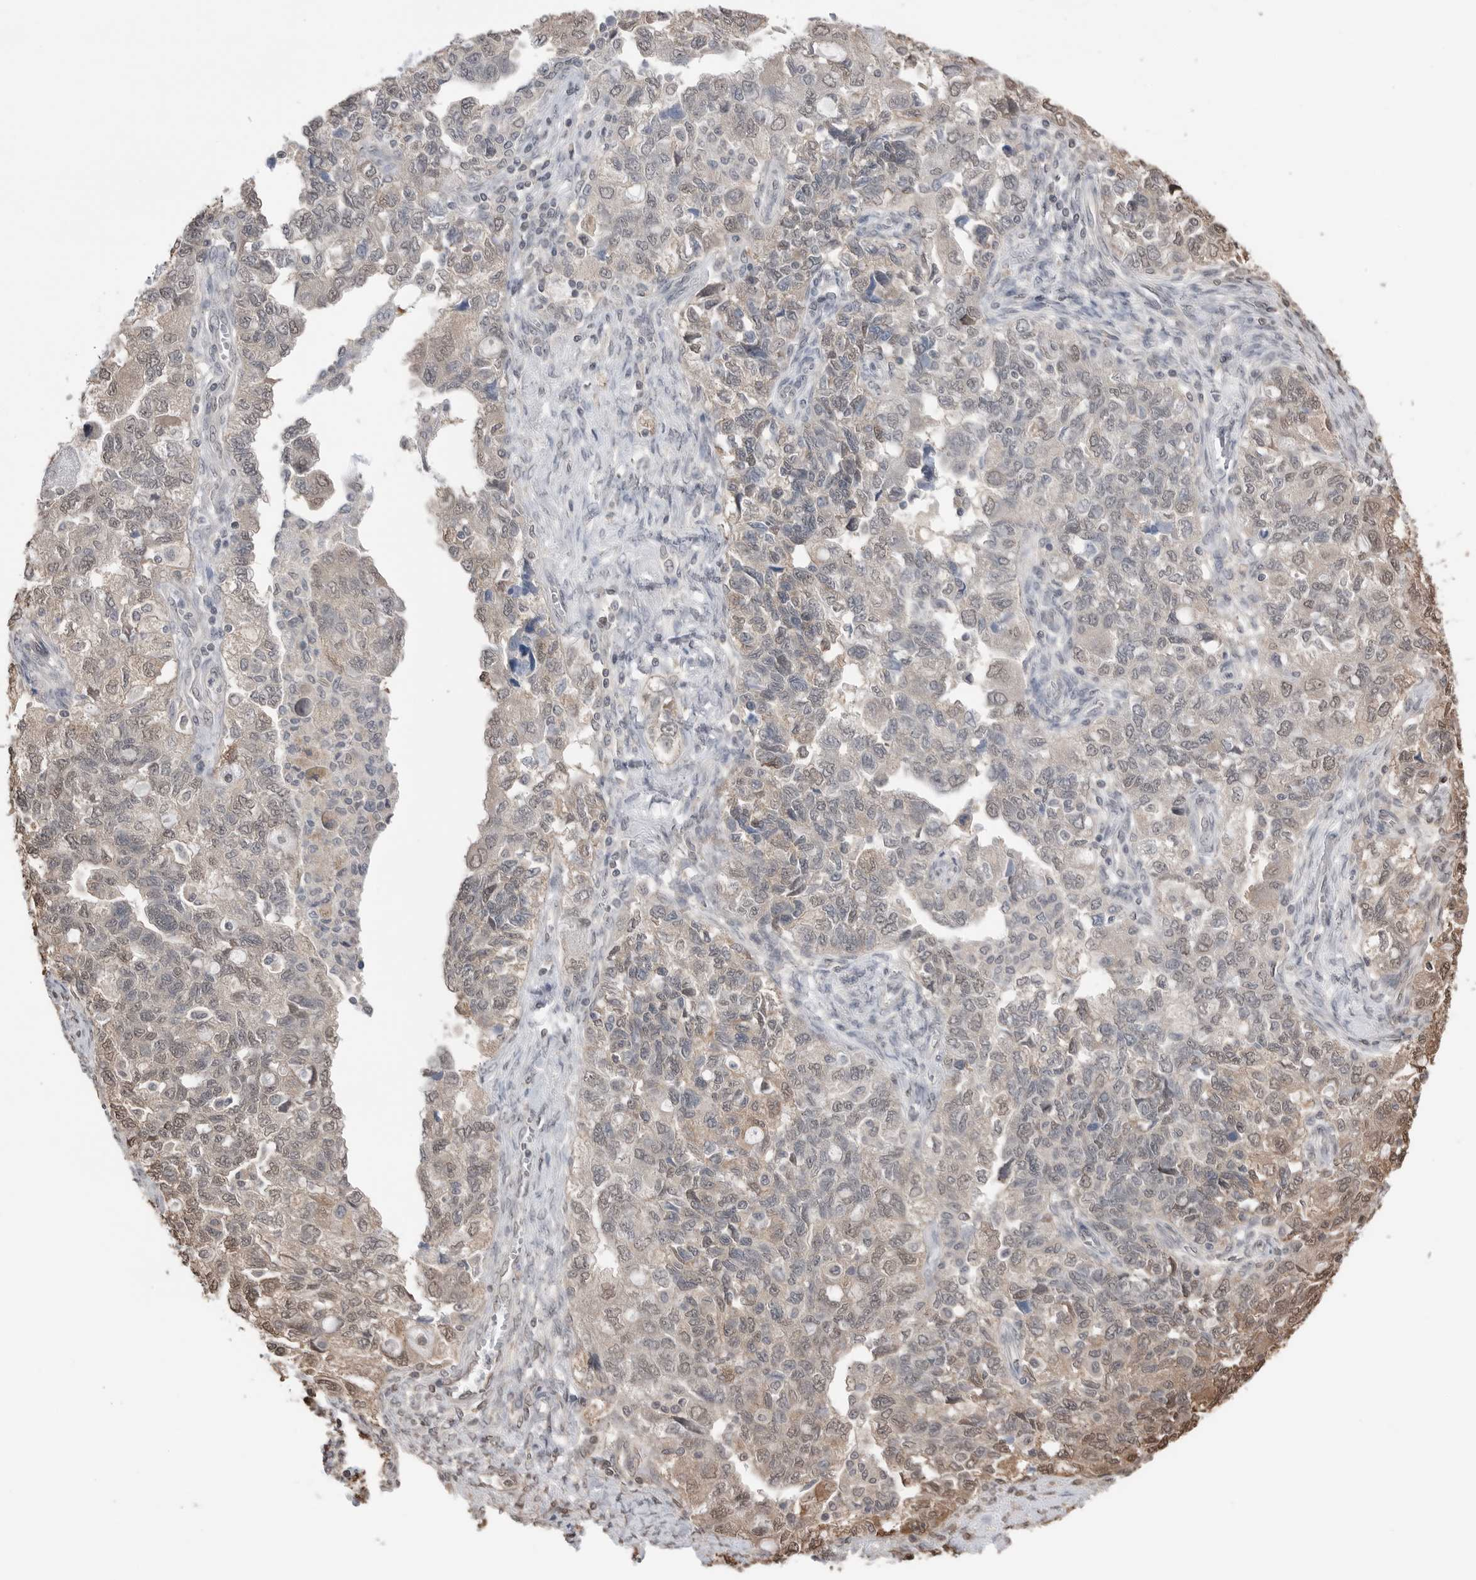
{"staining": {"intensity": "weak", "quantity": "25%-75%", "location": "cytoplasmic/membranous,nuclear"}, "tissue": "ovarian cancer", "cell_type": "Tumor cells", "image_type": "cancer", "snomed": [{"axis": "morphology", "description": "Carcinoma, NOS"}, {"axis": "morphology", "description": "Cystadenocarcinoma, serous, NOS"}, {"axis": "topography", "description": "Ovary"}], "caption": "Tumor cells reveal low levels of weak cytoplasmic/membranous and nuclear positivity in about 25%-75% of cells in ovarian carcinoma.", "gene": "PEAK1", "patient": {"sex": "female", "age": 69}}